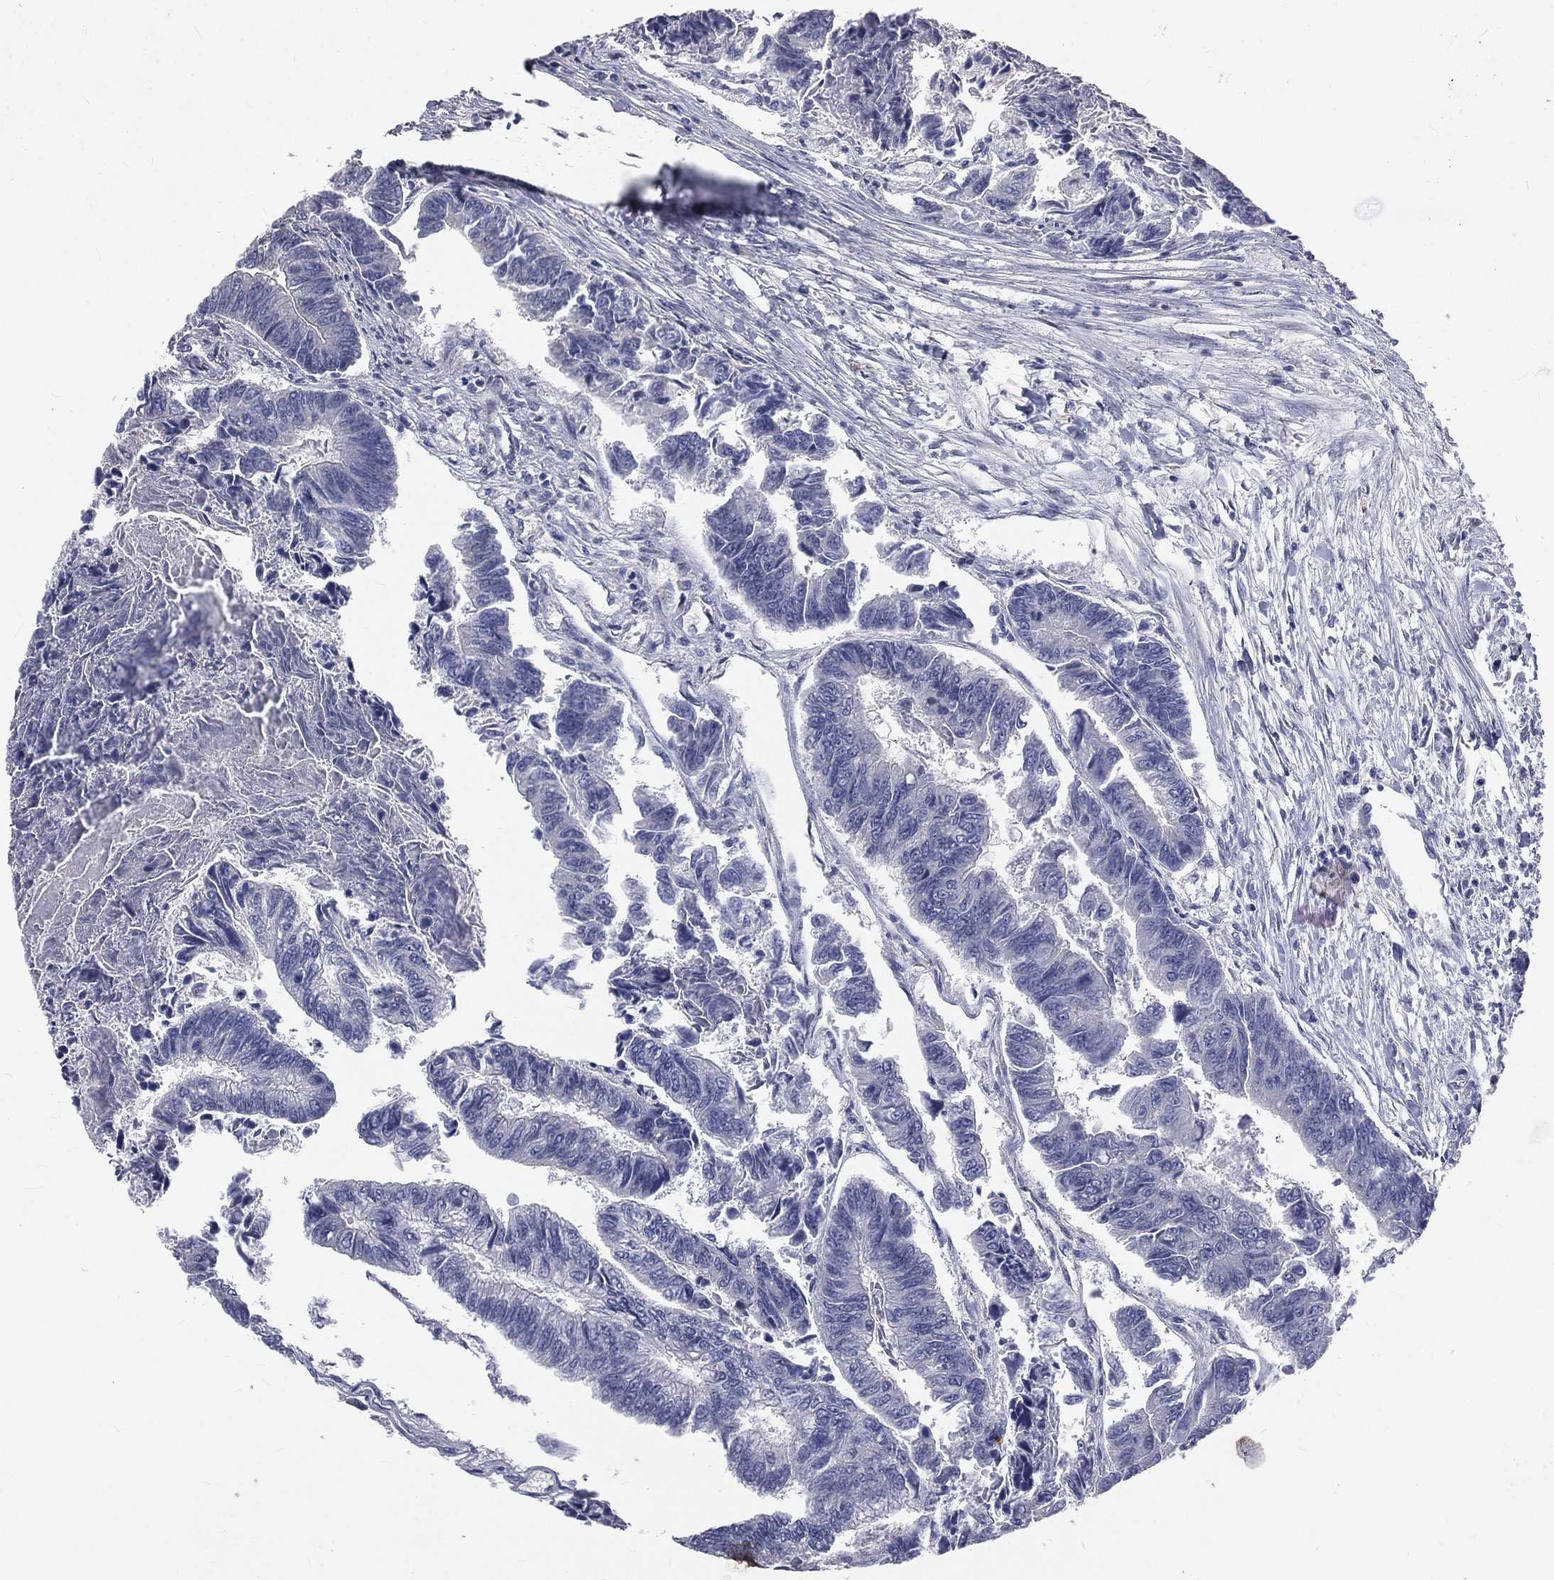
{"staining": {"intensity": "negative", "quantity": "none", "location": "none"}, "tissue": "colorectal cancer", "cell_type": "Tumor cells", "image_type": "cancer", "snomed": [{"axis": "morphology", "description": "Adenocarcinoma, NOS"}, {"axis": "topography", "description": "Colon"}], "caption": "Tumor cells show no significant positivity in colorectal adenocarcinoma.", "gene": "CROCC", "patient": {"sex": "female", "age": 65}}